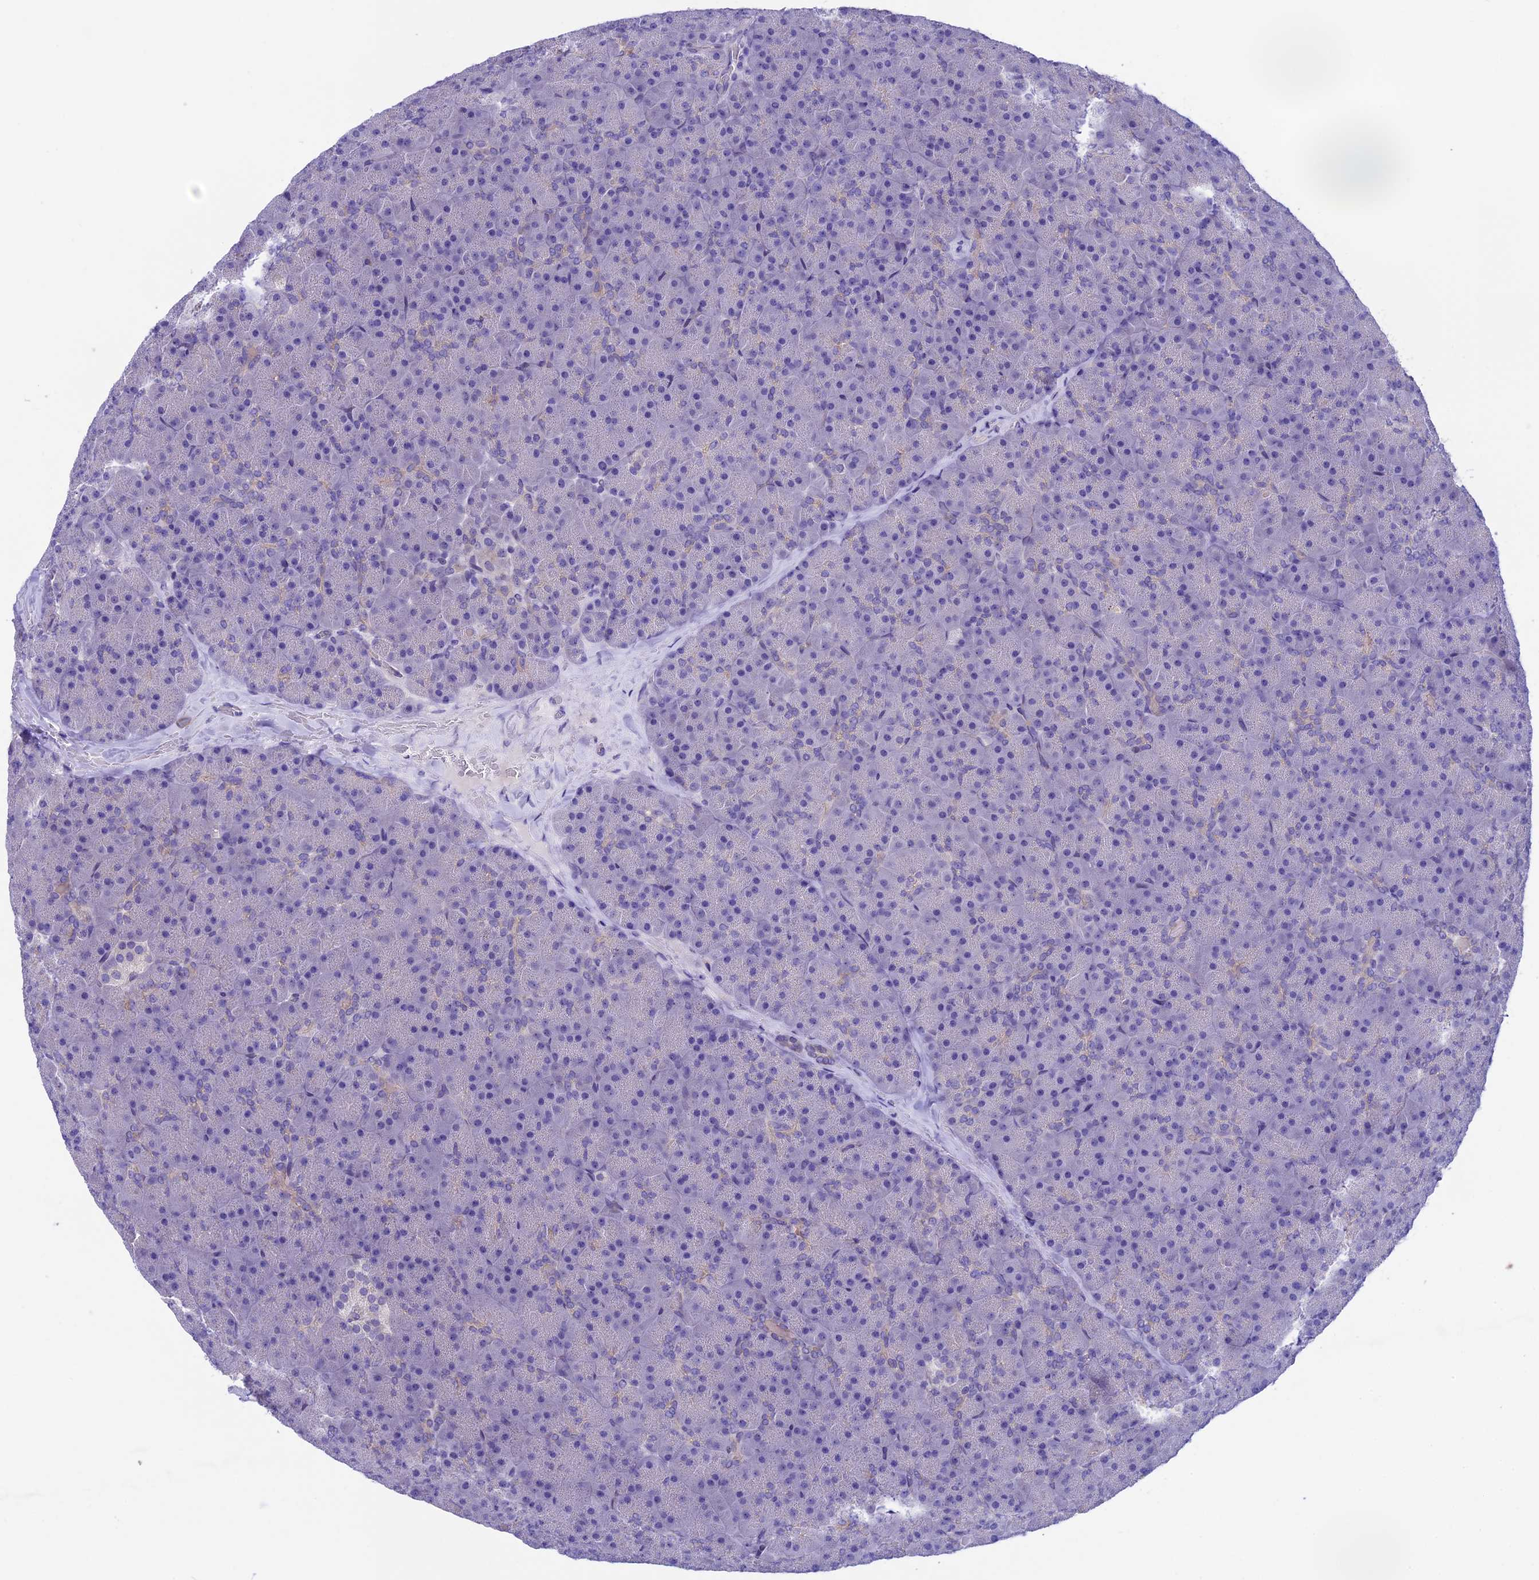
{"staining": {"intensity": "weak", "quantity": "<25%", "location": "cytoplasmic/membranous"}, "tissue": "pancreas", "cell_type": "Exocrine glandular cells", "image_type": "normal", "snomed": [{"axis": "morphology", "description": "Normal tissue, NOS"}, {"axis": "topography", "description": "Pancreas"}], "caption": "IHC histopathology image of normal pancreas stained for a protein (brown), which displays no staining in exocrine glandular cells.", "gene": "TMEM171", "patient": {"sex": "male", "age": 36}}